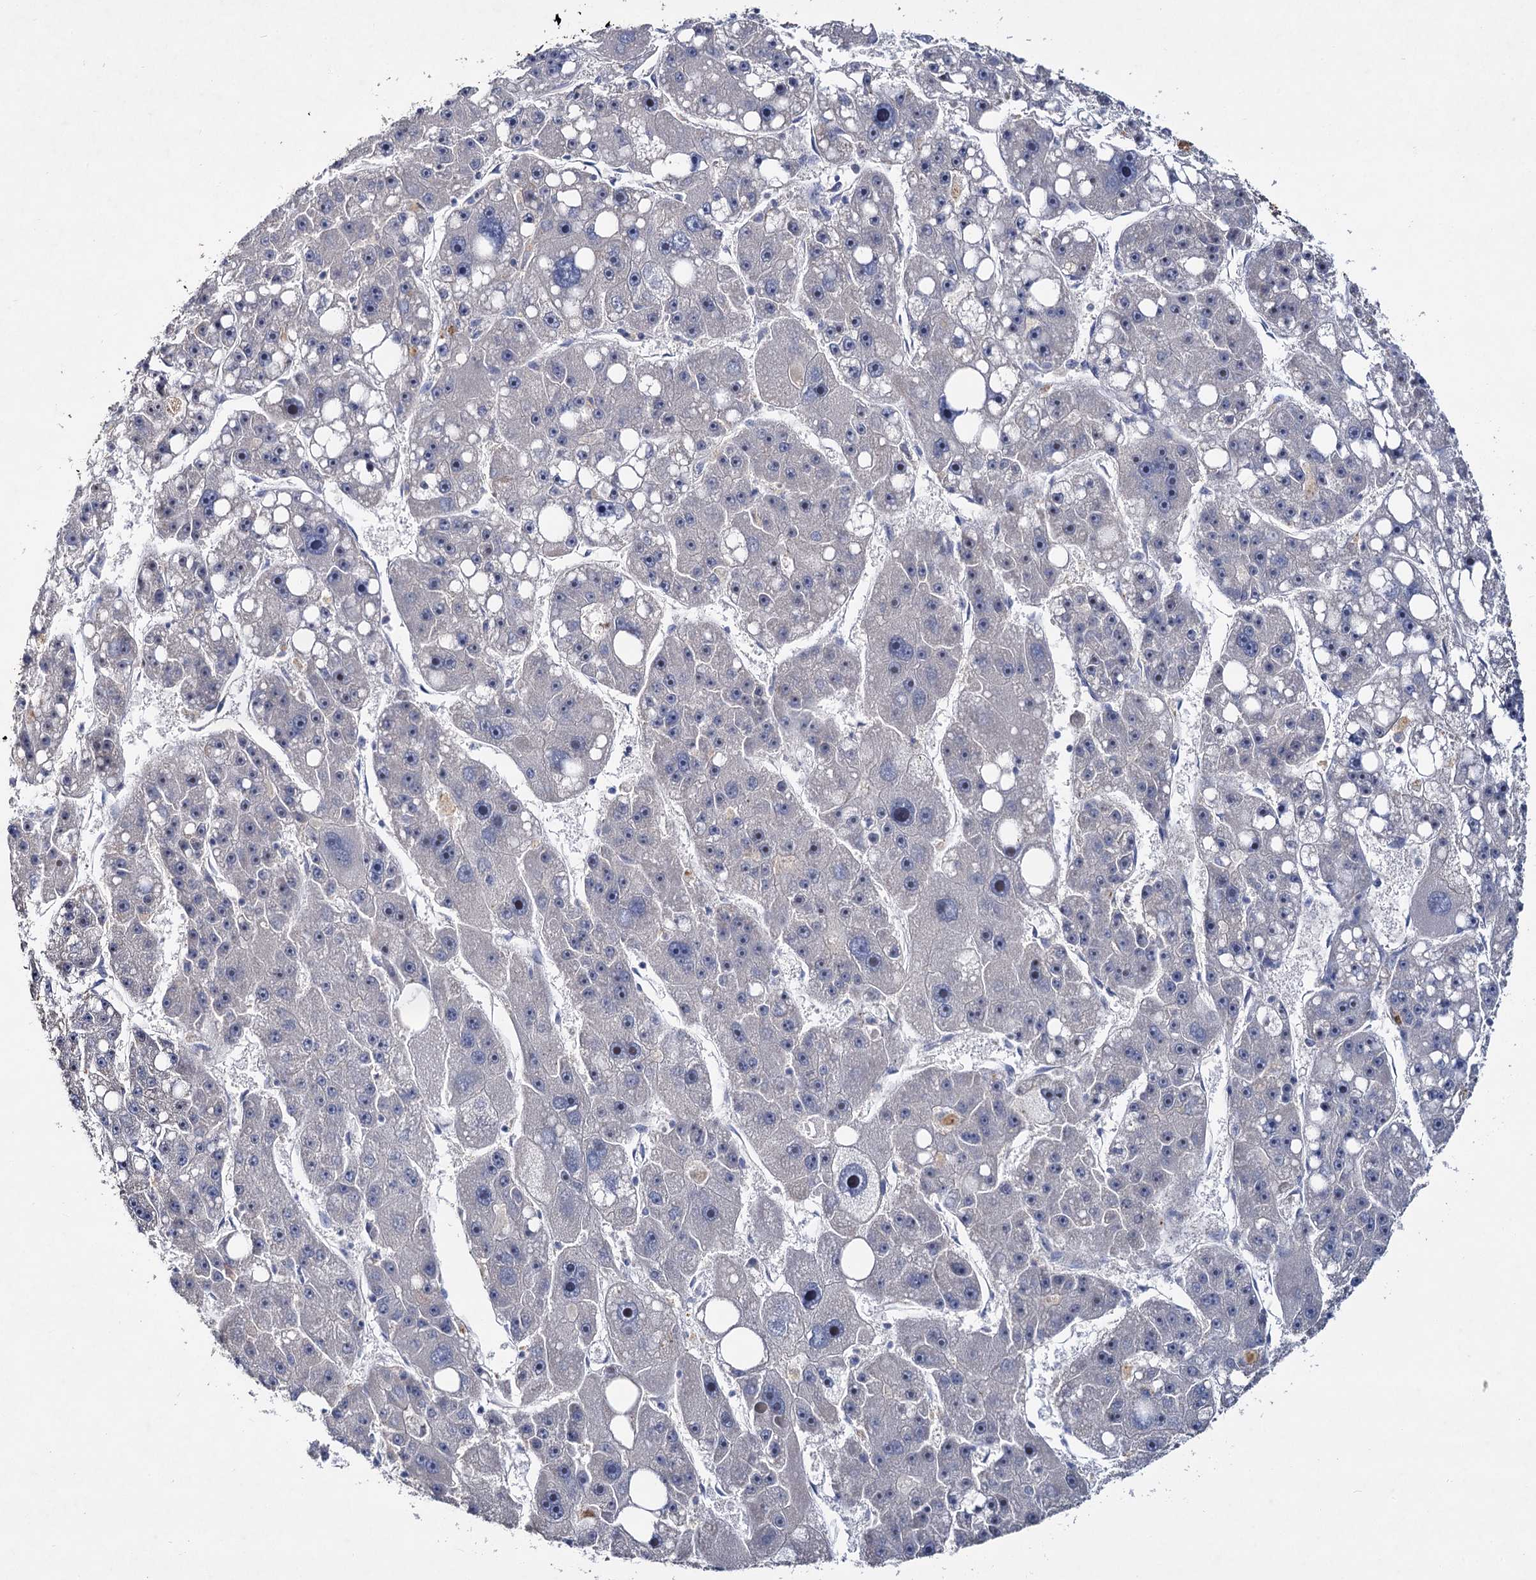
{"staining": {"intensity": "negative", "quantity": "none", "location": "none"}, "tissue": "liver cancer", "cell_type": "Tumor cells", "image_type": "cancer", "snomed": [{"axis": "morphology", "description": "Carcinoma, Hepatocellular, NOS"}, {"axis": "topography", "description": "Liver"}], "caption": "Human liver cancer stained for a protein using IHC shows no positivity in tumor cells.", "gene": "ATP9A", "patient": {"sex": "female", "age": 61}}